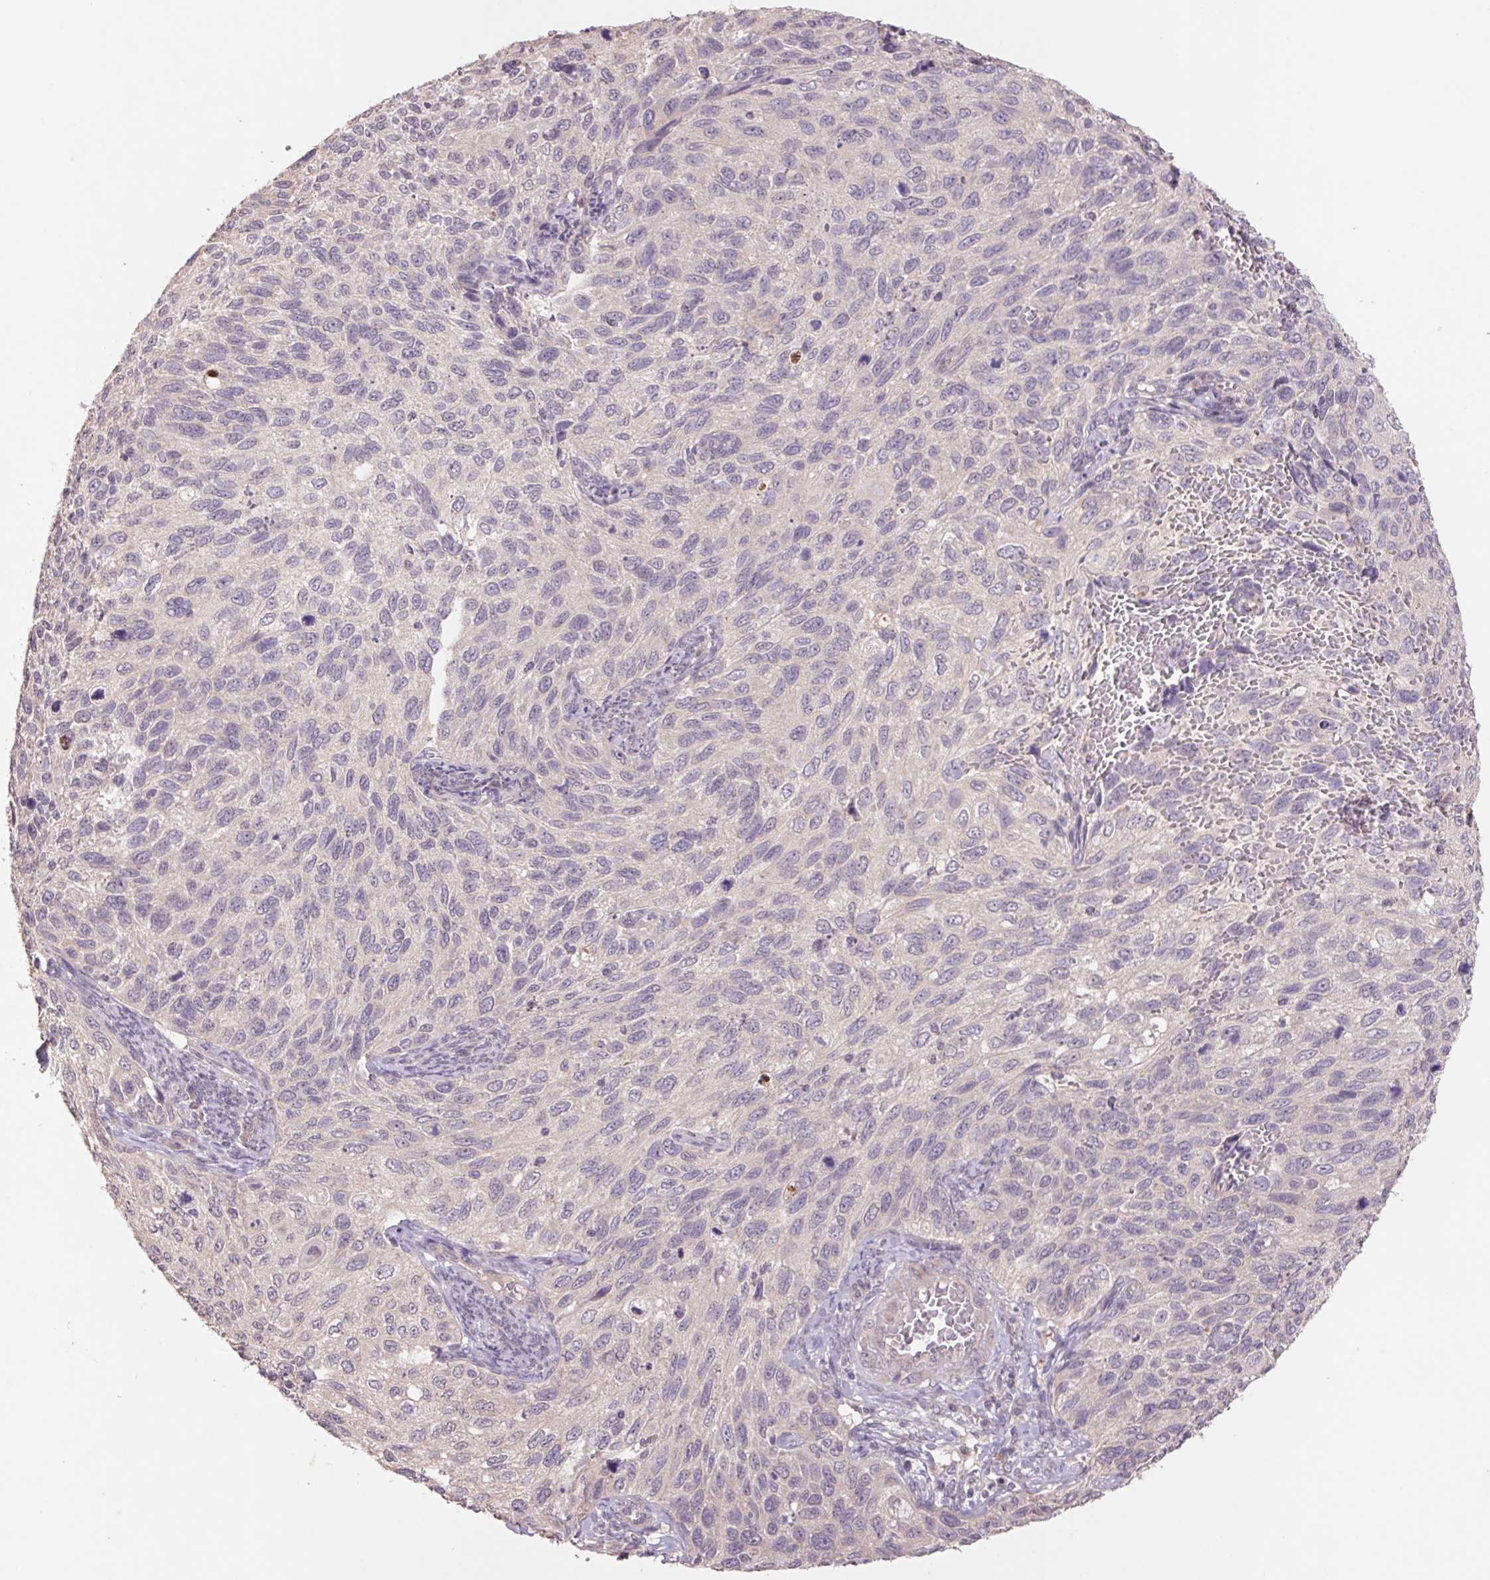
{"staining": {"intensity": "negative", "quantity": "none", "location": "none"}, "tissue": "cervical cancer", "cell_type": "Tumor cells", "image_type": "cancer", "snomed": [{"axis": "morphology", "description": "Squamous cell carcinoma, NOS"}, {"axis": "topography", "description": "Cervix"}], "caption": "A high-resolution image shows immunohistochemistry (IHC) staining of cervical cancer, which shows no significant positivity in tumor cells. (DAB immunohistochemistry visualized using brightfield microscopy, high magnification).", "gene": "GRM2", "patient": {"sex": "female", "age": 70}}